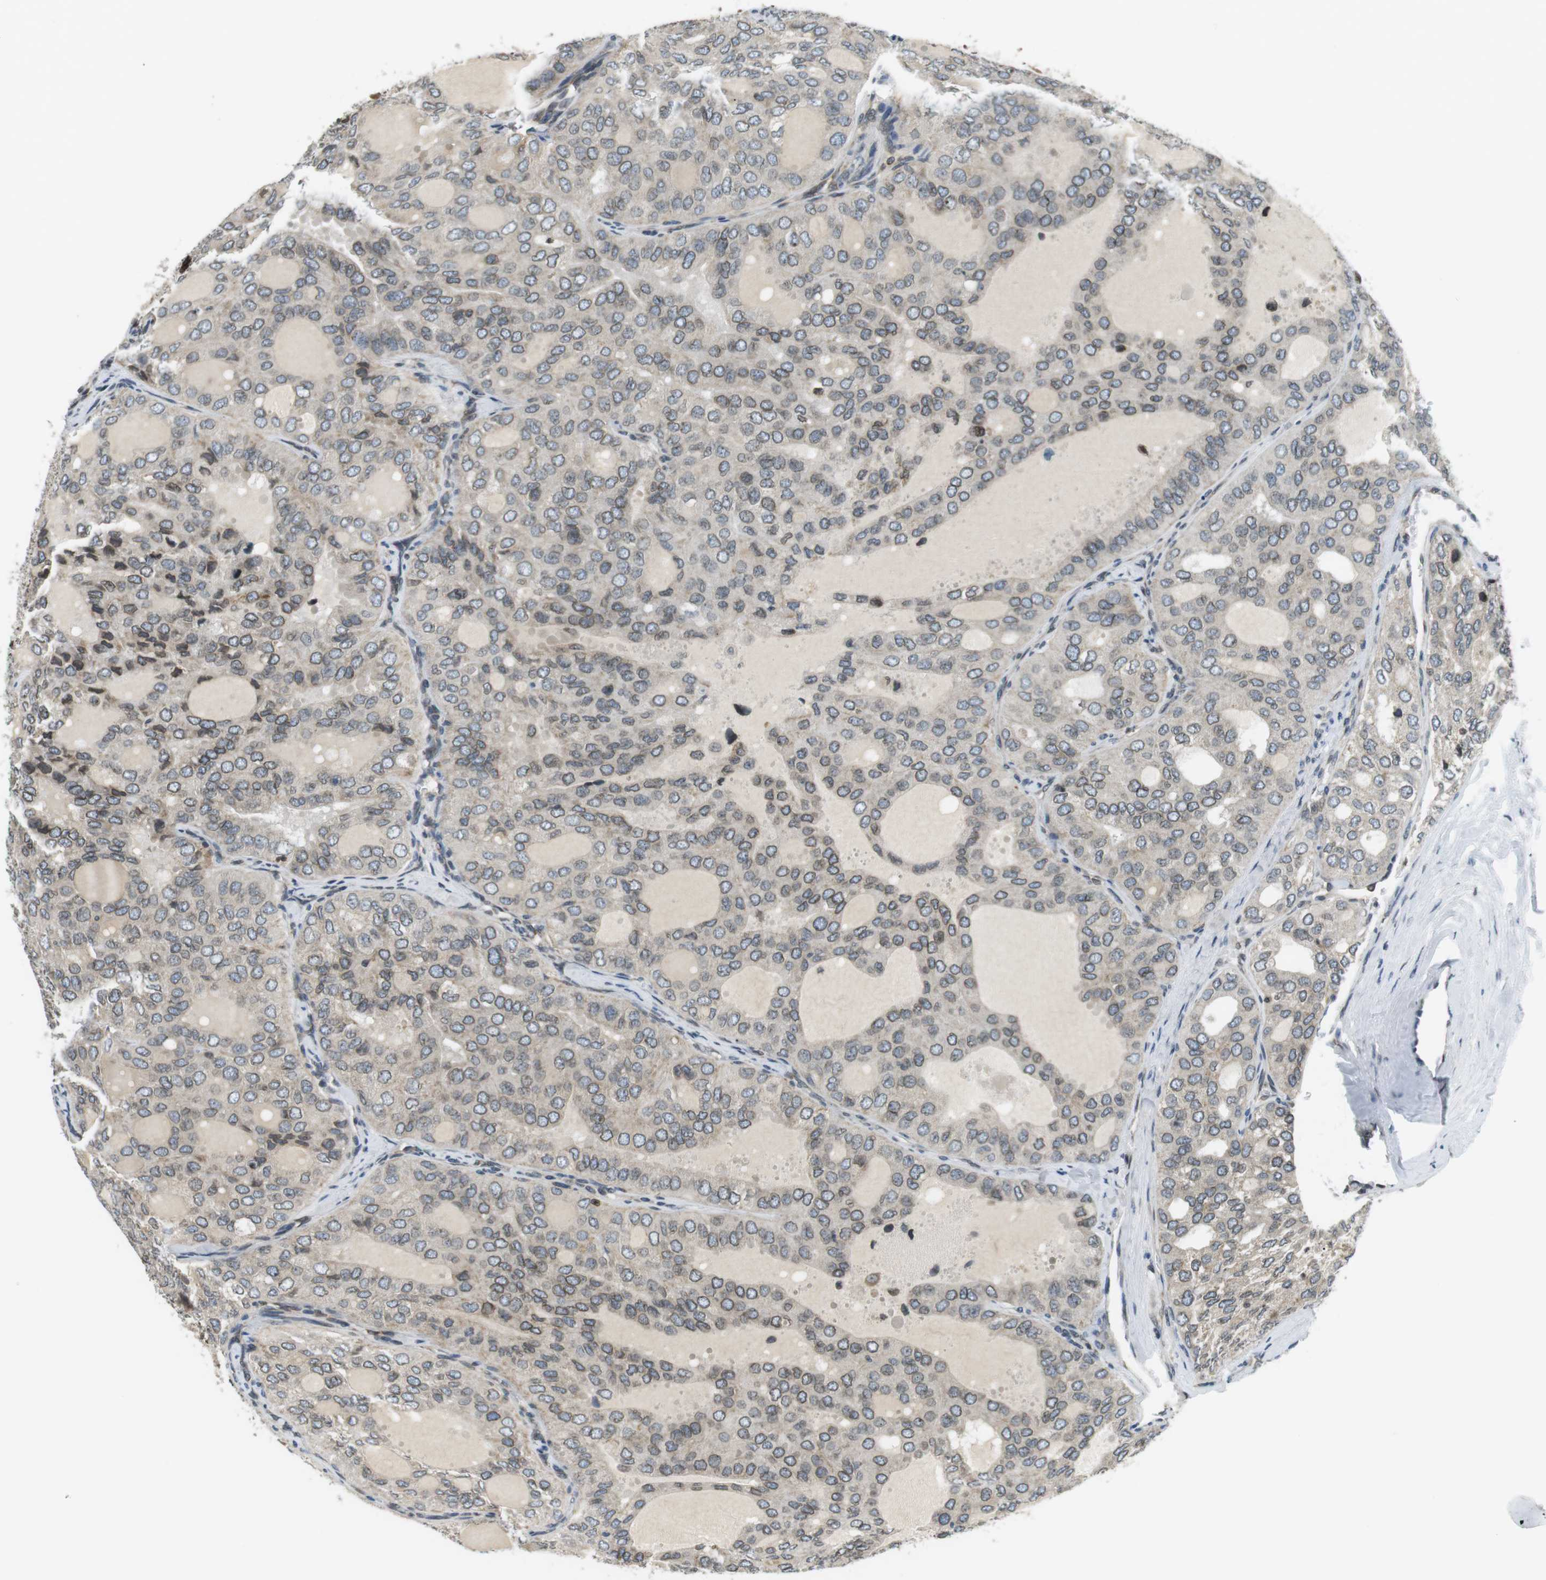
{"staining": {"intensity": "weak", "quantity": ">75%", "location": "cytoplasmic/membranous,nuclear"}, "tissue": "thyroid cancer", "cell_type": "Tumor cells", "image_type": "cancer", "snomed": [{"axis": "morphology", "description": "Follicular adenoma carcinoma, NOS"}, {"axis": "topography", "description": "Thyroid gland"}], "caption": "This histopathology image shows immunohistochemistry (IHC) staining of human thyroid follicular adenoma carcinoma, with low weak cytoplasmic/membranous and nuclear staining in about >75% of tumor cells.", "gene": "TMX4", "patient": {"sex": "male", "age": 75}}